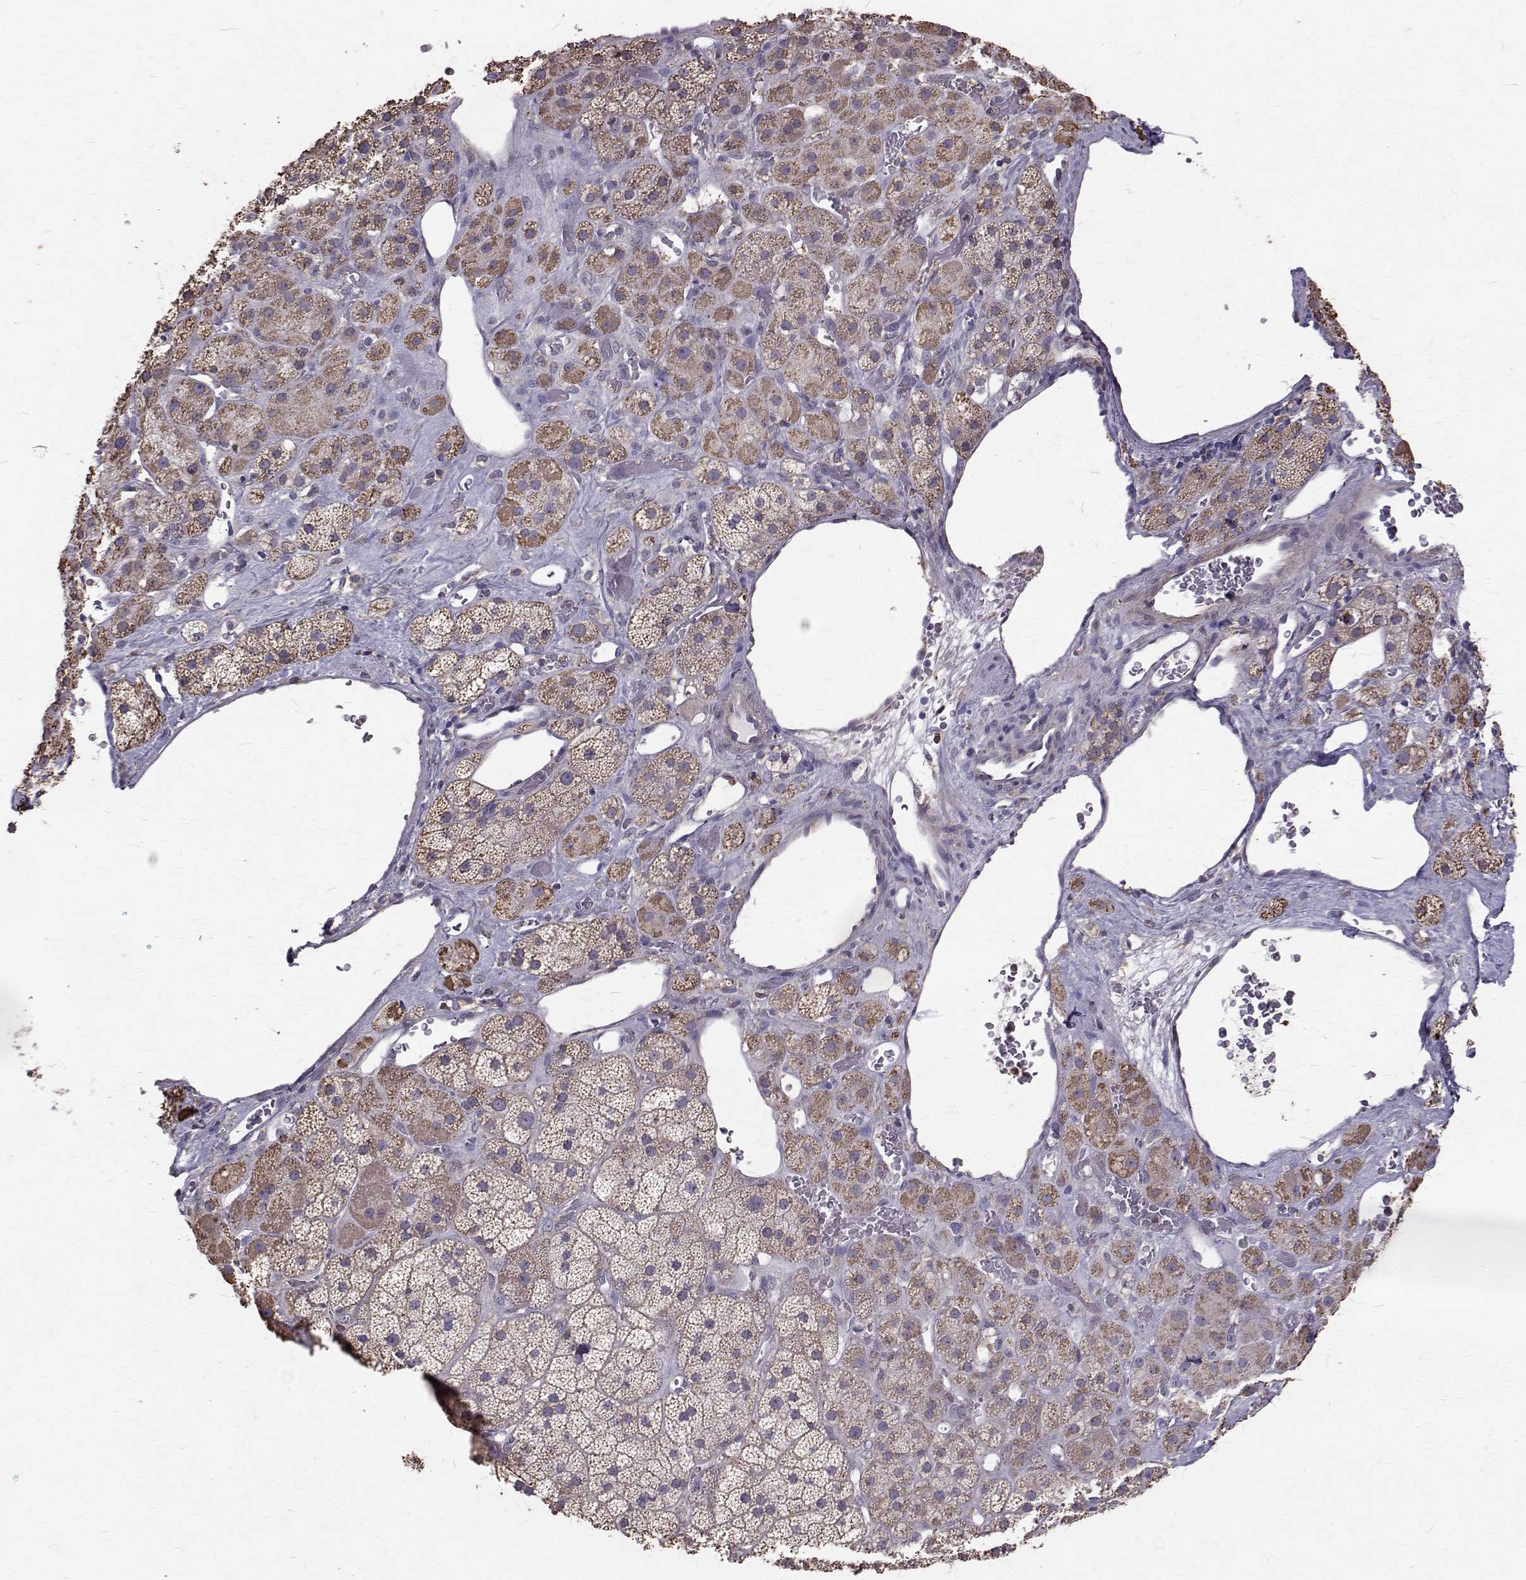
{"staining": {"intensity": "moderate", "quantity": "<25%", "location": "cytoplasmic/membranous"}, "tissue": "adrenal gland", "cell_type": "Glandular cells", "image_type": "normal", "snomed": [{"axis": "morphology", "description": "Normal tissue, NOS"}, {"axis": "topography", "description": "Adrenal gland"}], "caption": "Protein positivity by immunohistochemistry (IHC) shows moderate cytoplasmic/membranous expression in approximately <25% of glandular cells in benign adrenal gland. (Brightfield microscopy of DAB IHC at high magnification).", "gene": "CCDC89", "patient": {"sex": "male", "age": 57}}